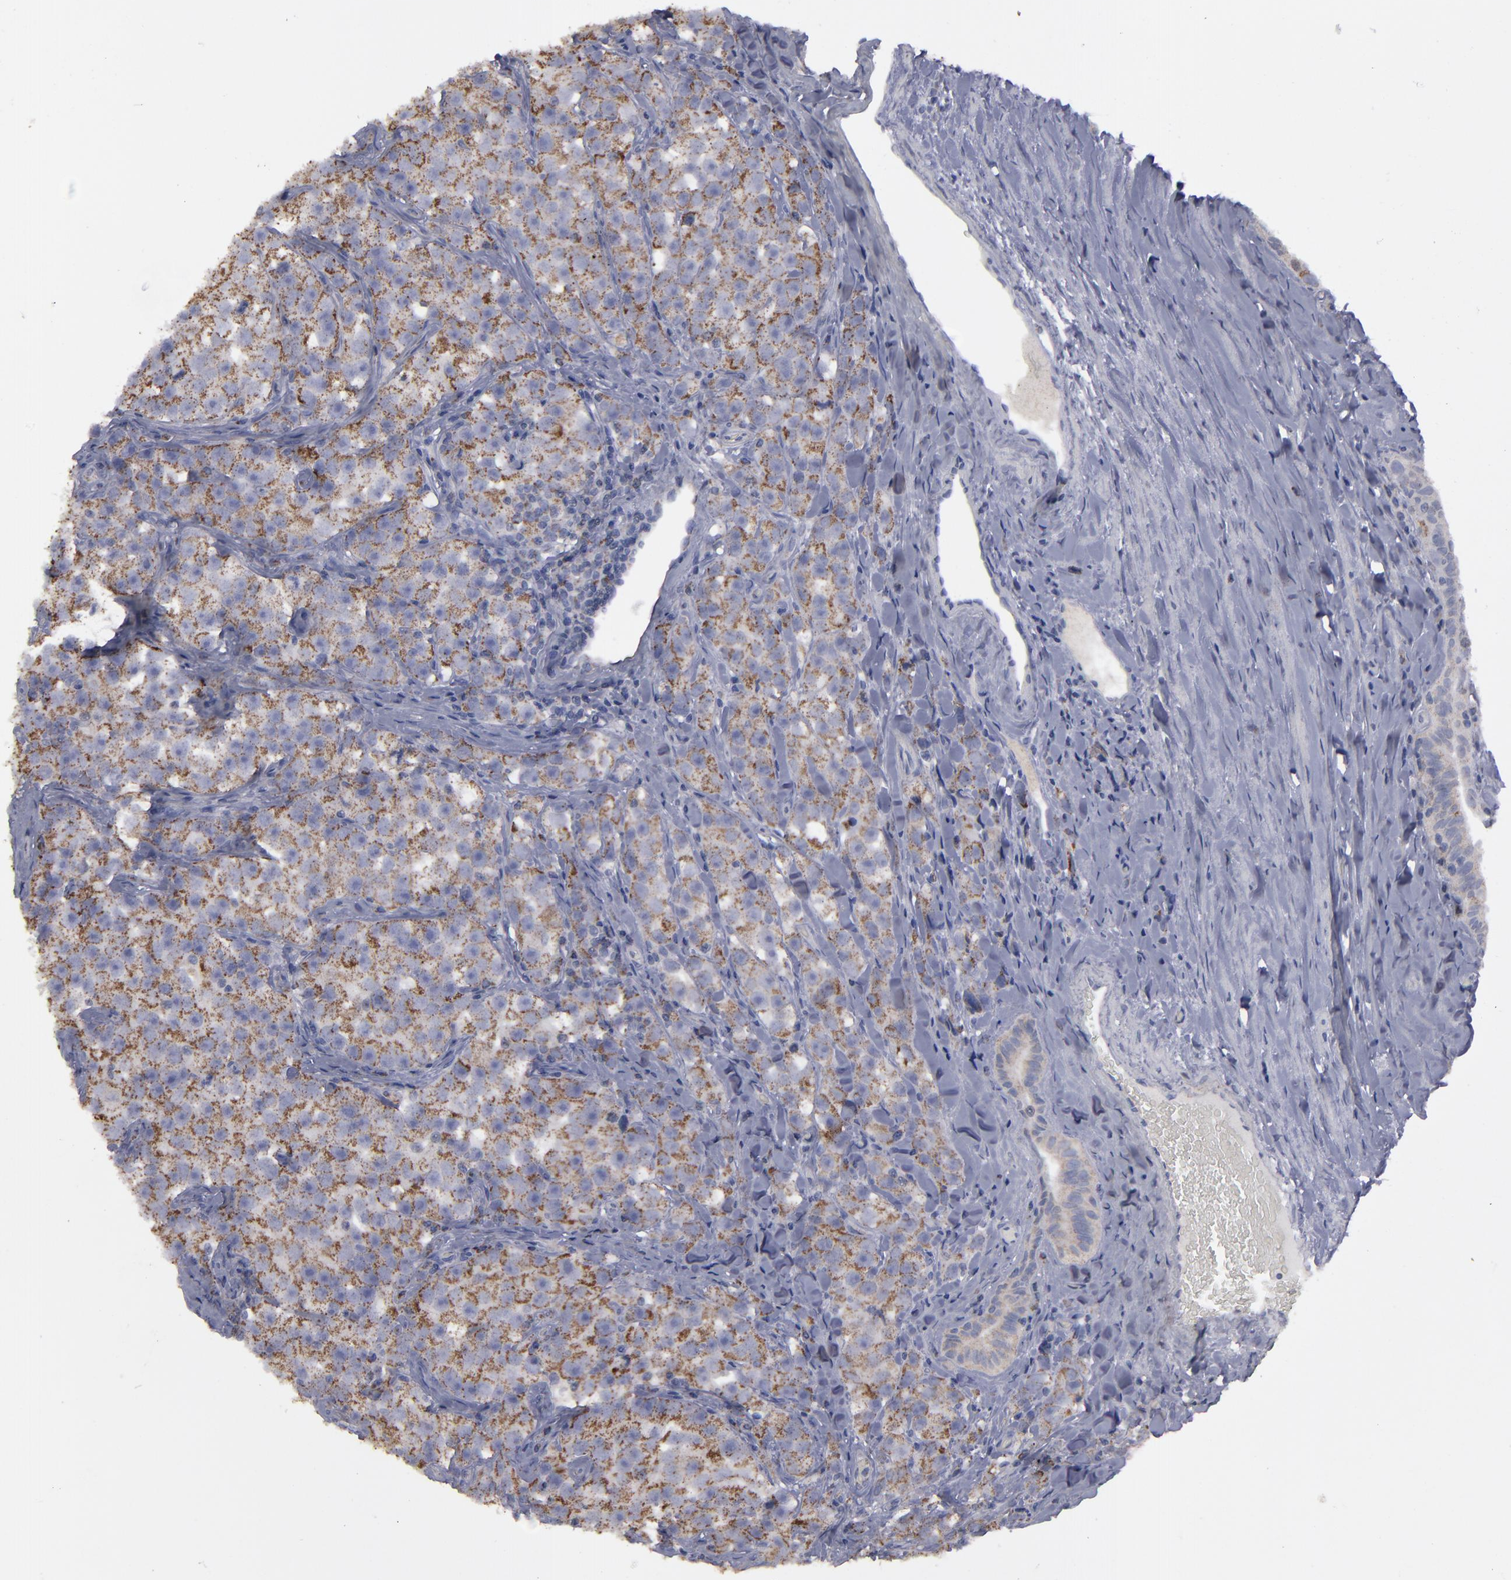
{"staining": {"intensity": "moderate", "quantity": ">75%", "location": "cytoplasmic/membranous"}, "tissue": "testis cancer", "cell_type": "Tumor cells", "image_type": "cancer", "snomed": [{"axis": "morphology", "description": "Seminoma, NOS"}, {"axis": "topography", "description": "Testis"}], "caption": "Brown immunohistochemical staining in human seminoma (testis) exhibits moderate cytoplasmic/membranous staining in about >75% of tumor cells. The protein of interest is shown in brown color, while the nuclei are stained blue.", "gene": "MYOM2", "patient": {"sex": "male", "age": 32}}